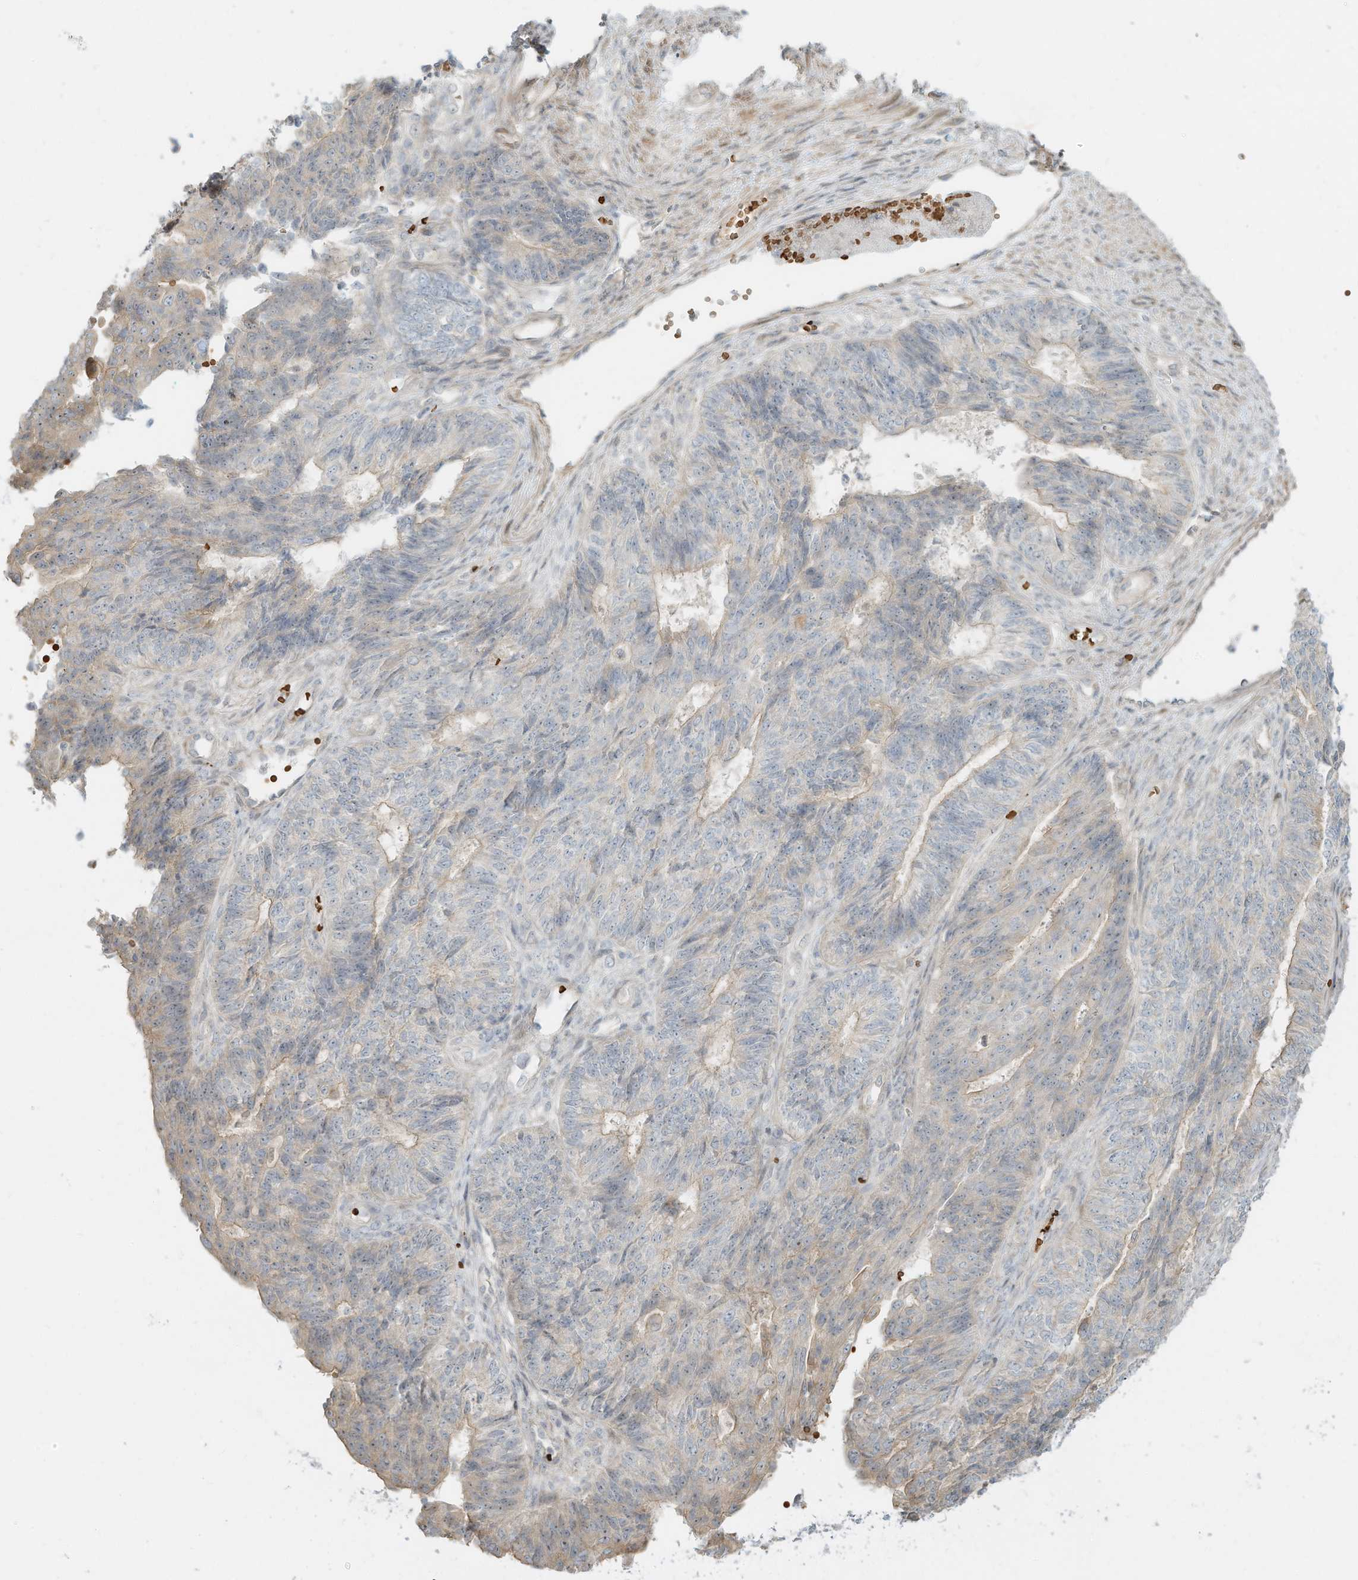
{"staining": {"intensity": "weak", "quantity": "<25%", "location": "cytoplasmic/membranous"}, "tissue": "endometrial cancer", "cell_type": "Tumor cells", "image_type": "cancer", "snomed": [{"axis": "morphology", "description": "Adenocarcinoma, NOS"}, {"axis": "topography", "description": "Endometrium"}], "caption": "Human endometrial adenocarcinoma stained for a protein using immunohistochemistry (IHC) shows no positivity in tumor cells.", "gene": "OFD1", "patient": {"sex": "female", "age": 32}}